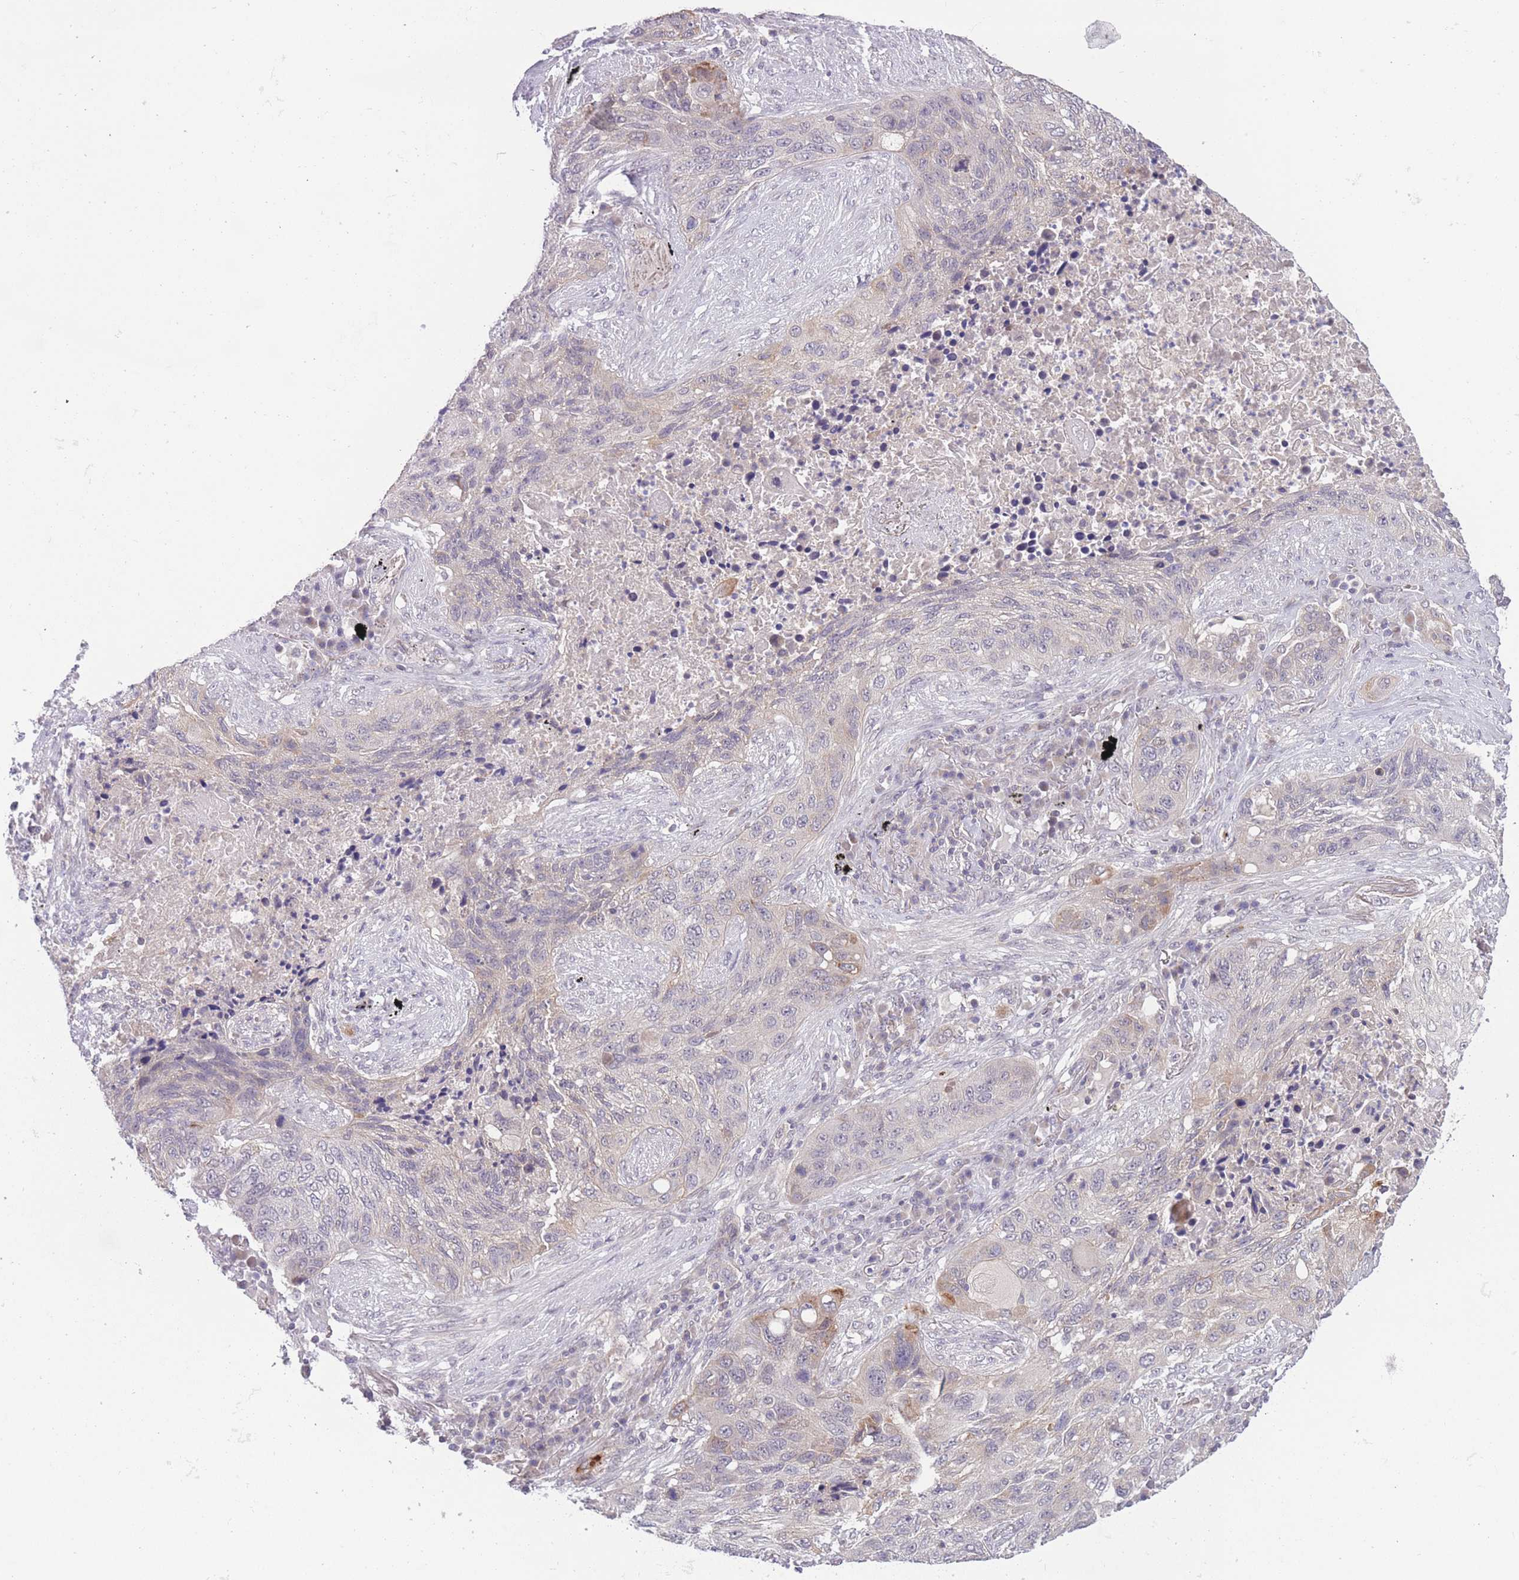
{"staining": {"intensity": "moderate", "quantity": "<25%", "location": "cytoplasmic/membranous"}, "tissue": "lung cancer", "cell_type": "Tumor cells", "image_type": "cancer", "snomed": [{"axis": "morphology", "description": "Squamous cell carcinoma, NOS"}, {"axis": "topography", "description": "Lung"}], "caption": "Immunohistochemical staining of lung cancer displays moderate cytoplasmic/membranous protein expression in about <25% of tumor cells.", "gene": "FUT5", "patient": {"sex": "female", "age": 63}}